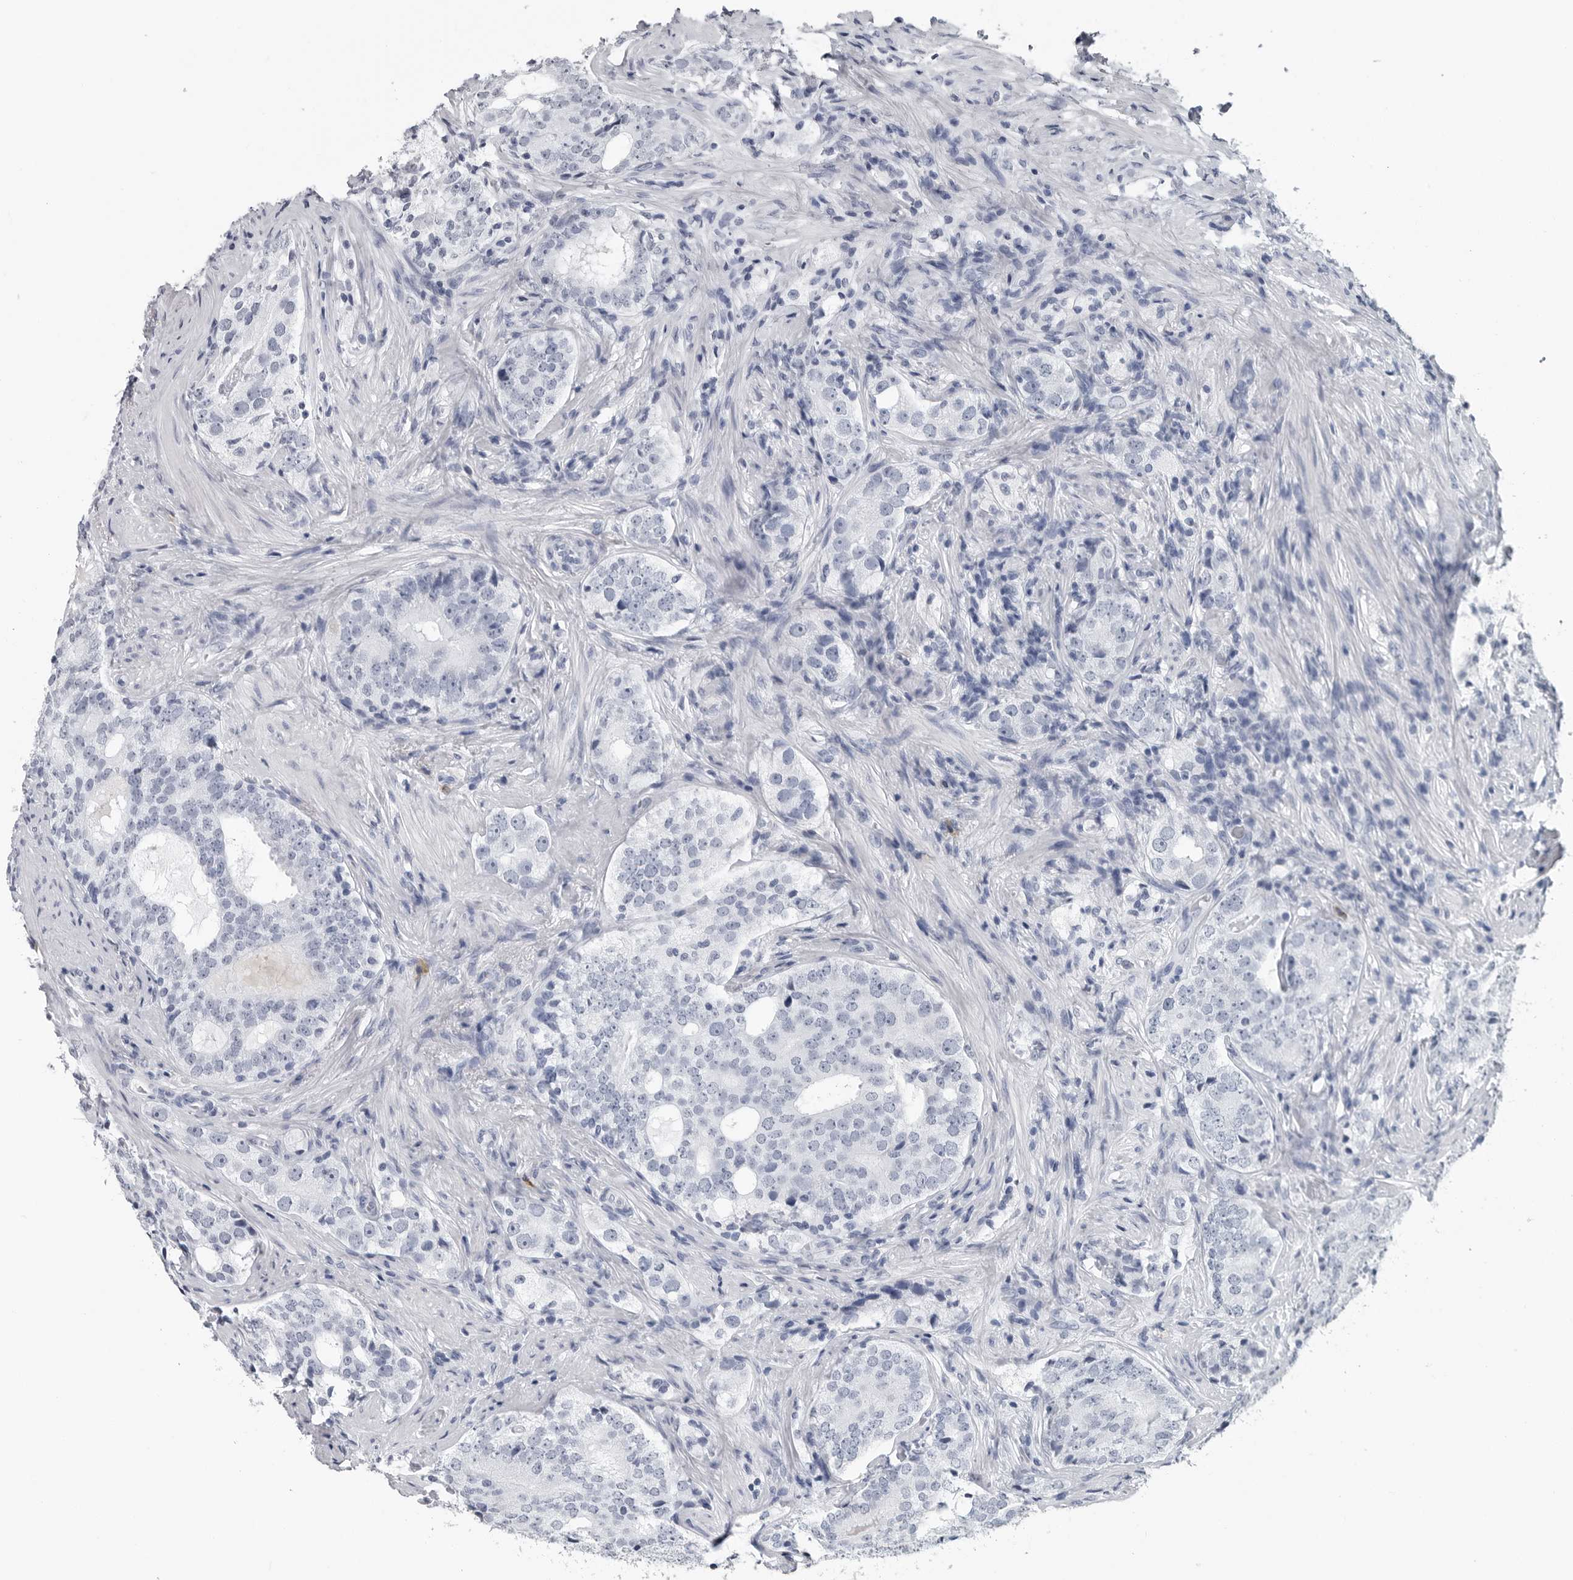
{"staining": {"intensity": "negative", "quantity": "none", "location": "none"}, "tissue": "prostate cancer", "cell_type": "Tumor cells", "image_type": "cancer", "snomed": [{"axis": "morphology", "description": "Adenocarcinoma, High grade"}, {"axis": "topography", "description": "Prostate"}], "caption": "Photomicrograph shows no protein expression in tumor cells of prostate adenocarcinoma (high-grade) tissue.", "gene": "AMPD1", "patient": {"sex": "male", "age": 56}}